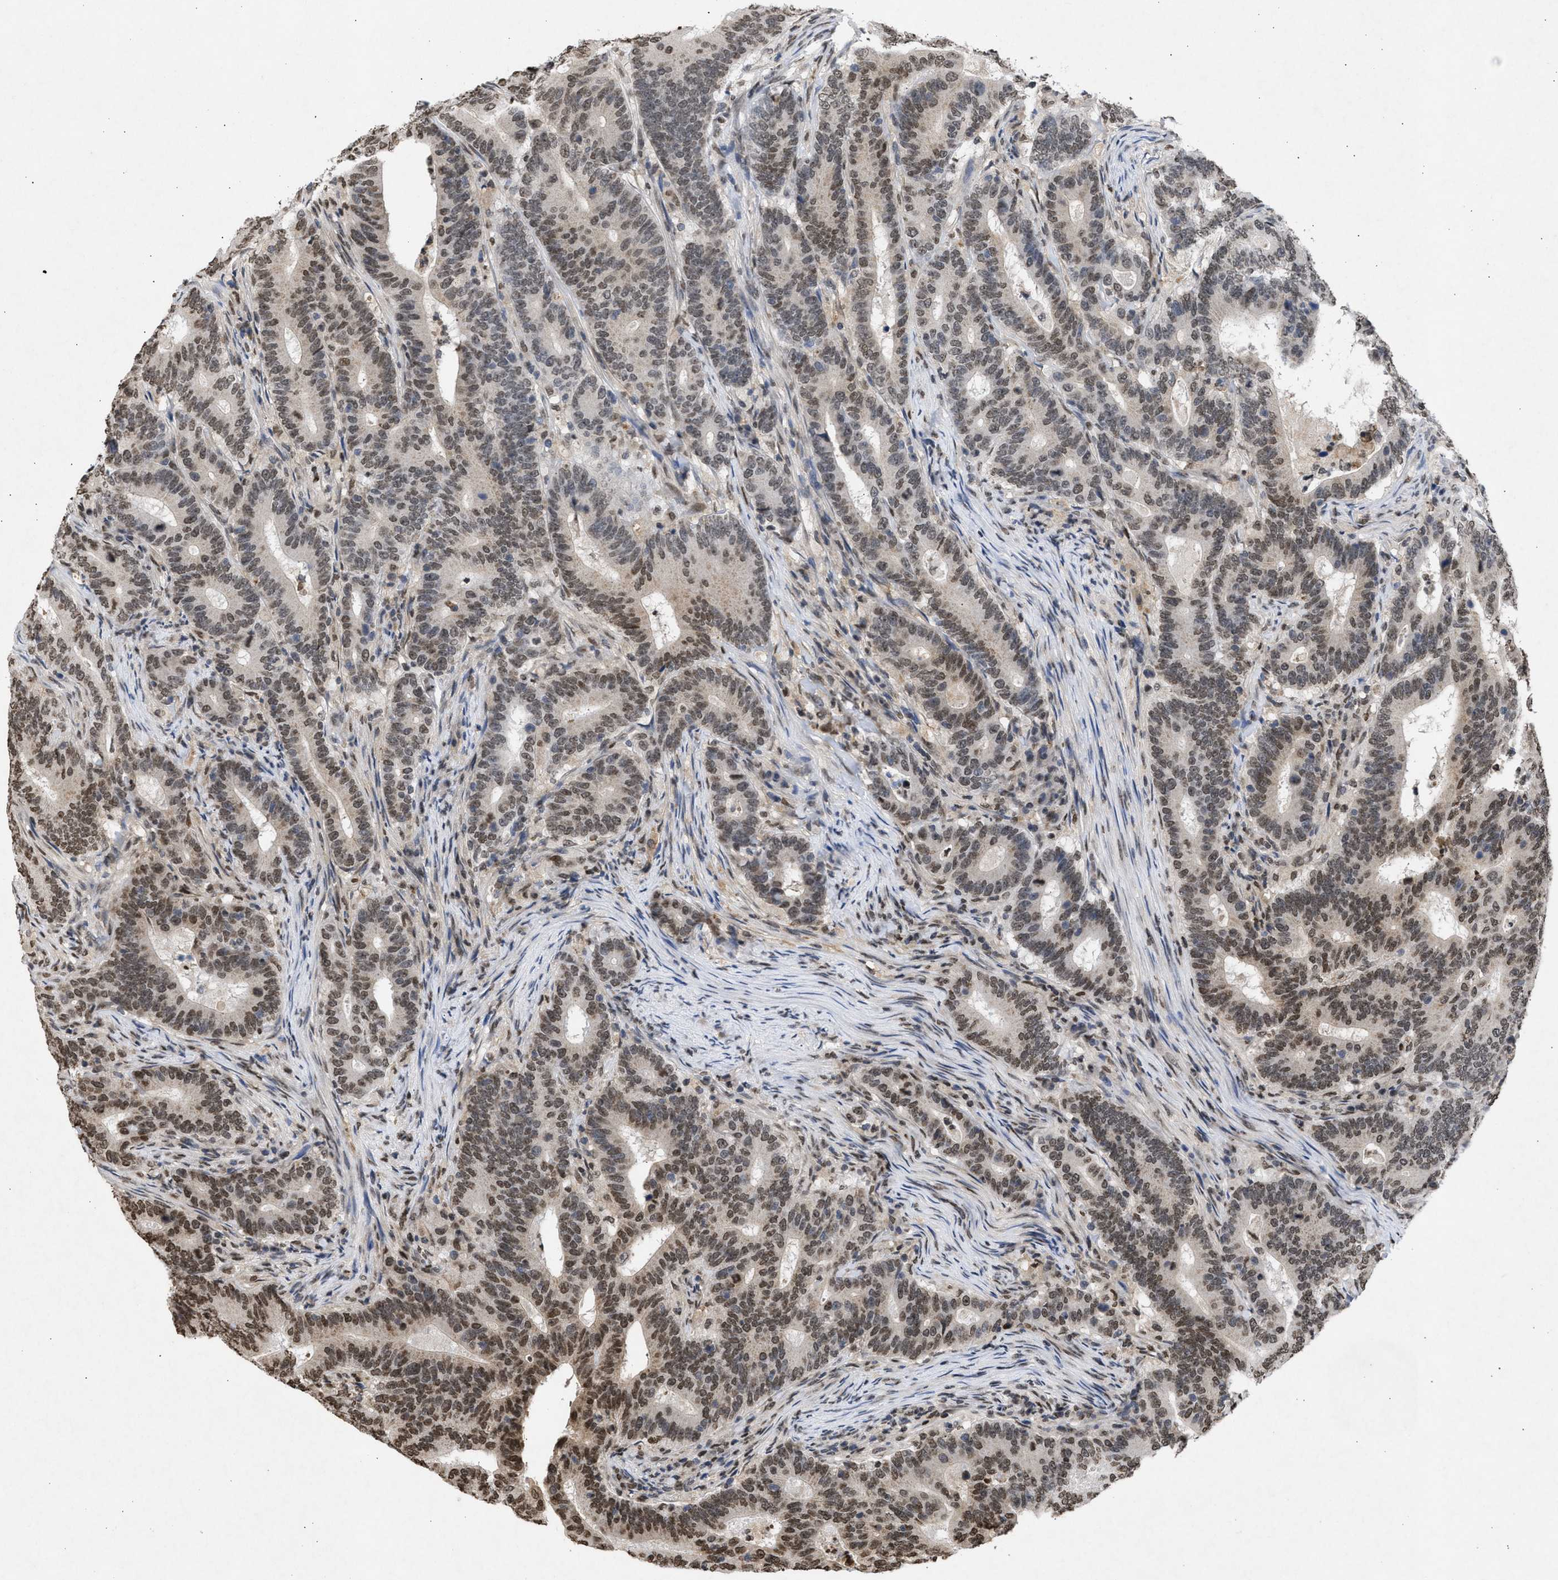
{"staining": {"intensity": "moderate", "quantity": "25%-75%", "location": "nuclear"}, "tissue": "colorectal cancer", "cell_type": "Tumor cells", "image_type": "cancer", "snomed": [{"axis": "morphology", "description": "Adenocarcinoma, NOS"}, {"axis": "topography", "description": "Colon"}], "caption": "Tumor cells demonstrate moderate nuclear staining in approximately 25%-75% of cells in adenocarcinoma (colorectal). (brown staining indicates protein expression, while blue staining denotes nuclei).", "gene": "NUP35", "patient": {"sex": "female", "age": 66}}